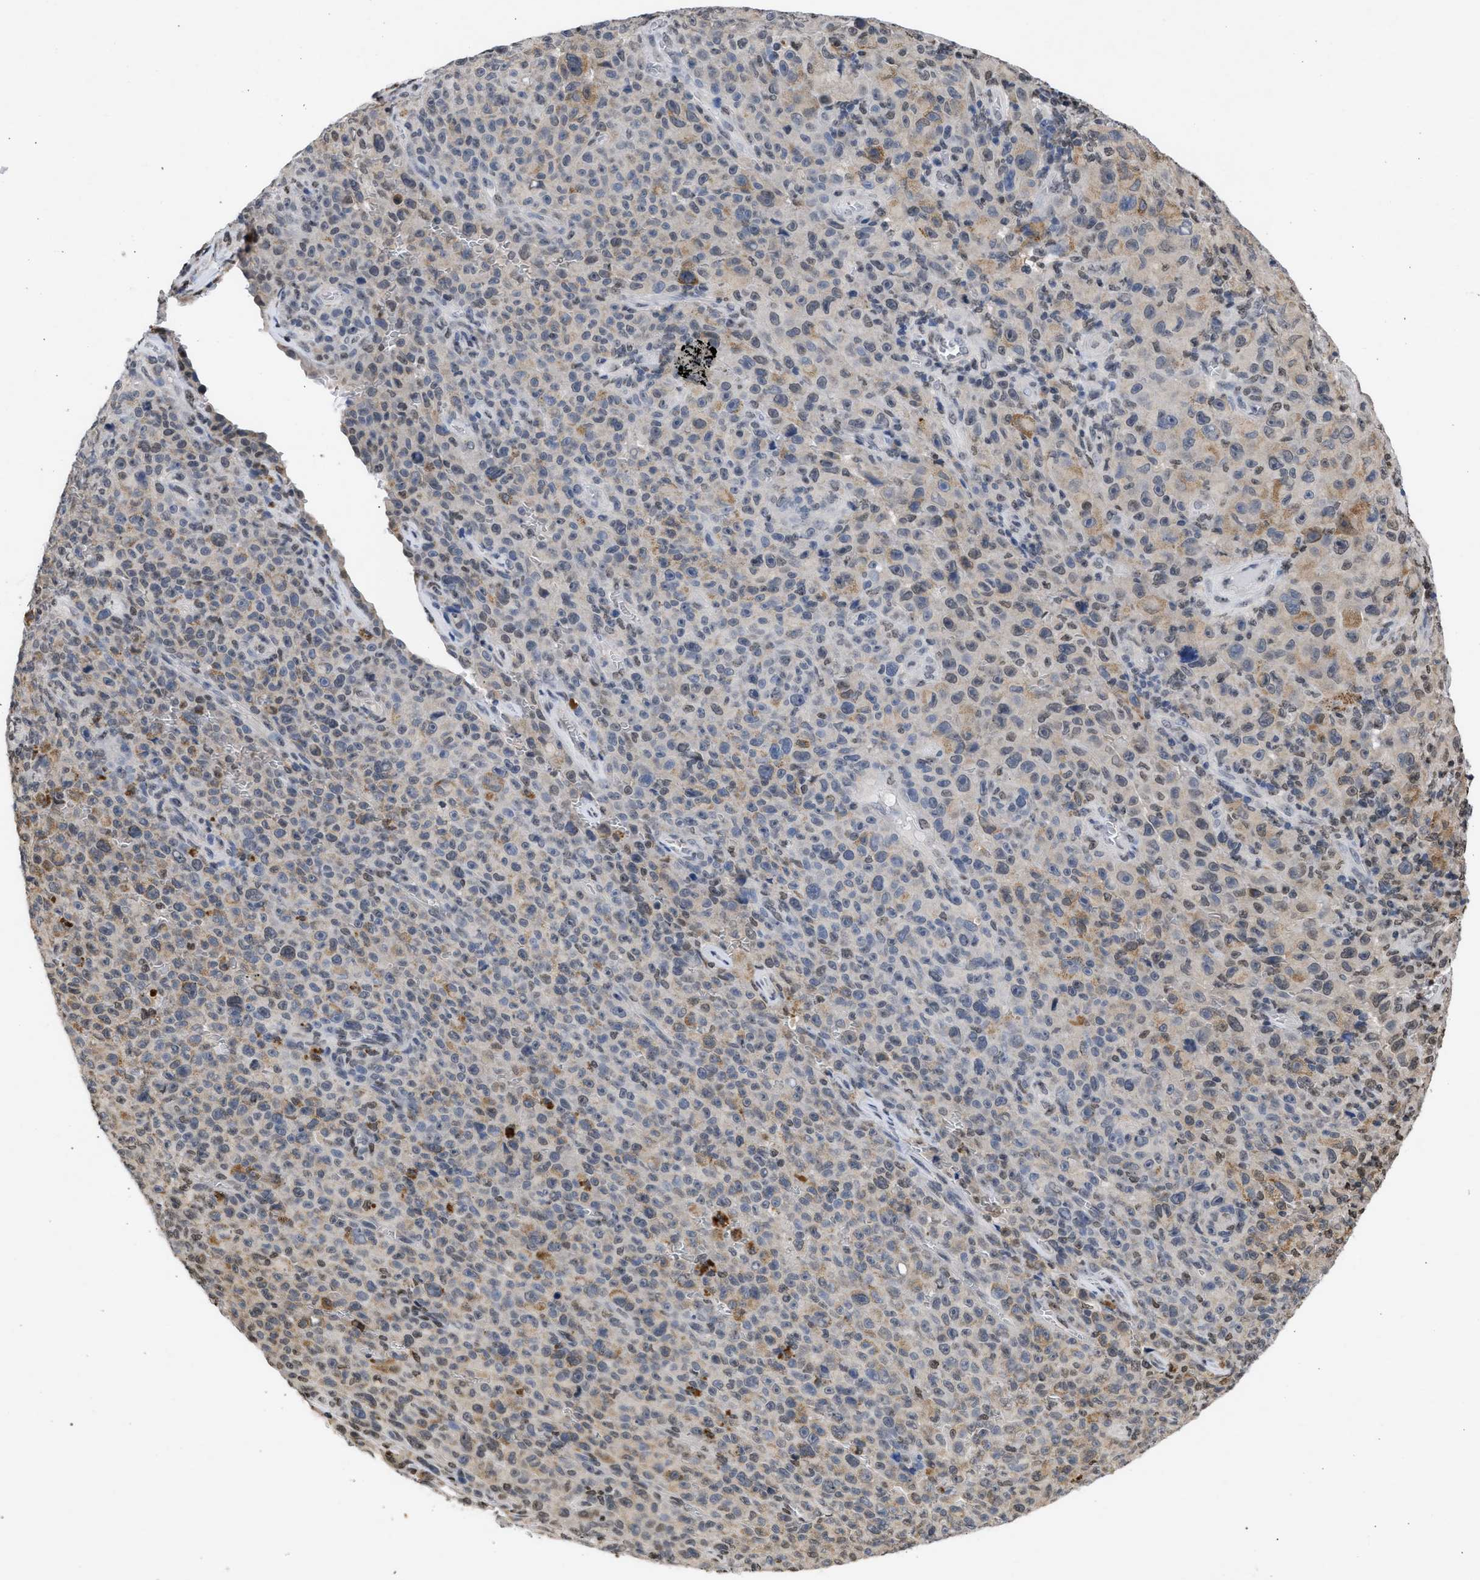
{"staining": {"intensity": "weak", "quantity": "25%-75%", "location": "cytoplasmic/membranous"}, "tissue": "melanoma", "cell_type": "Tumor cells", "image_type": "cancer", "snomed": [{"axis": "morphology", "description": "Malignant melanoma, NOS"}, {"axis": "topography", "description": "Skin"}], "caption": "Human melanoma stained with a brown dye displays weak cytoplasmic/membranous positive staining in about 25%-75% of tumor cells.", "gene": "NUP35", "patient": {"sex": "female", "age": 82}}